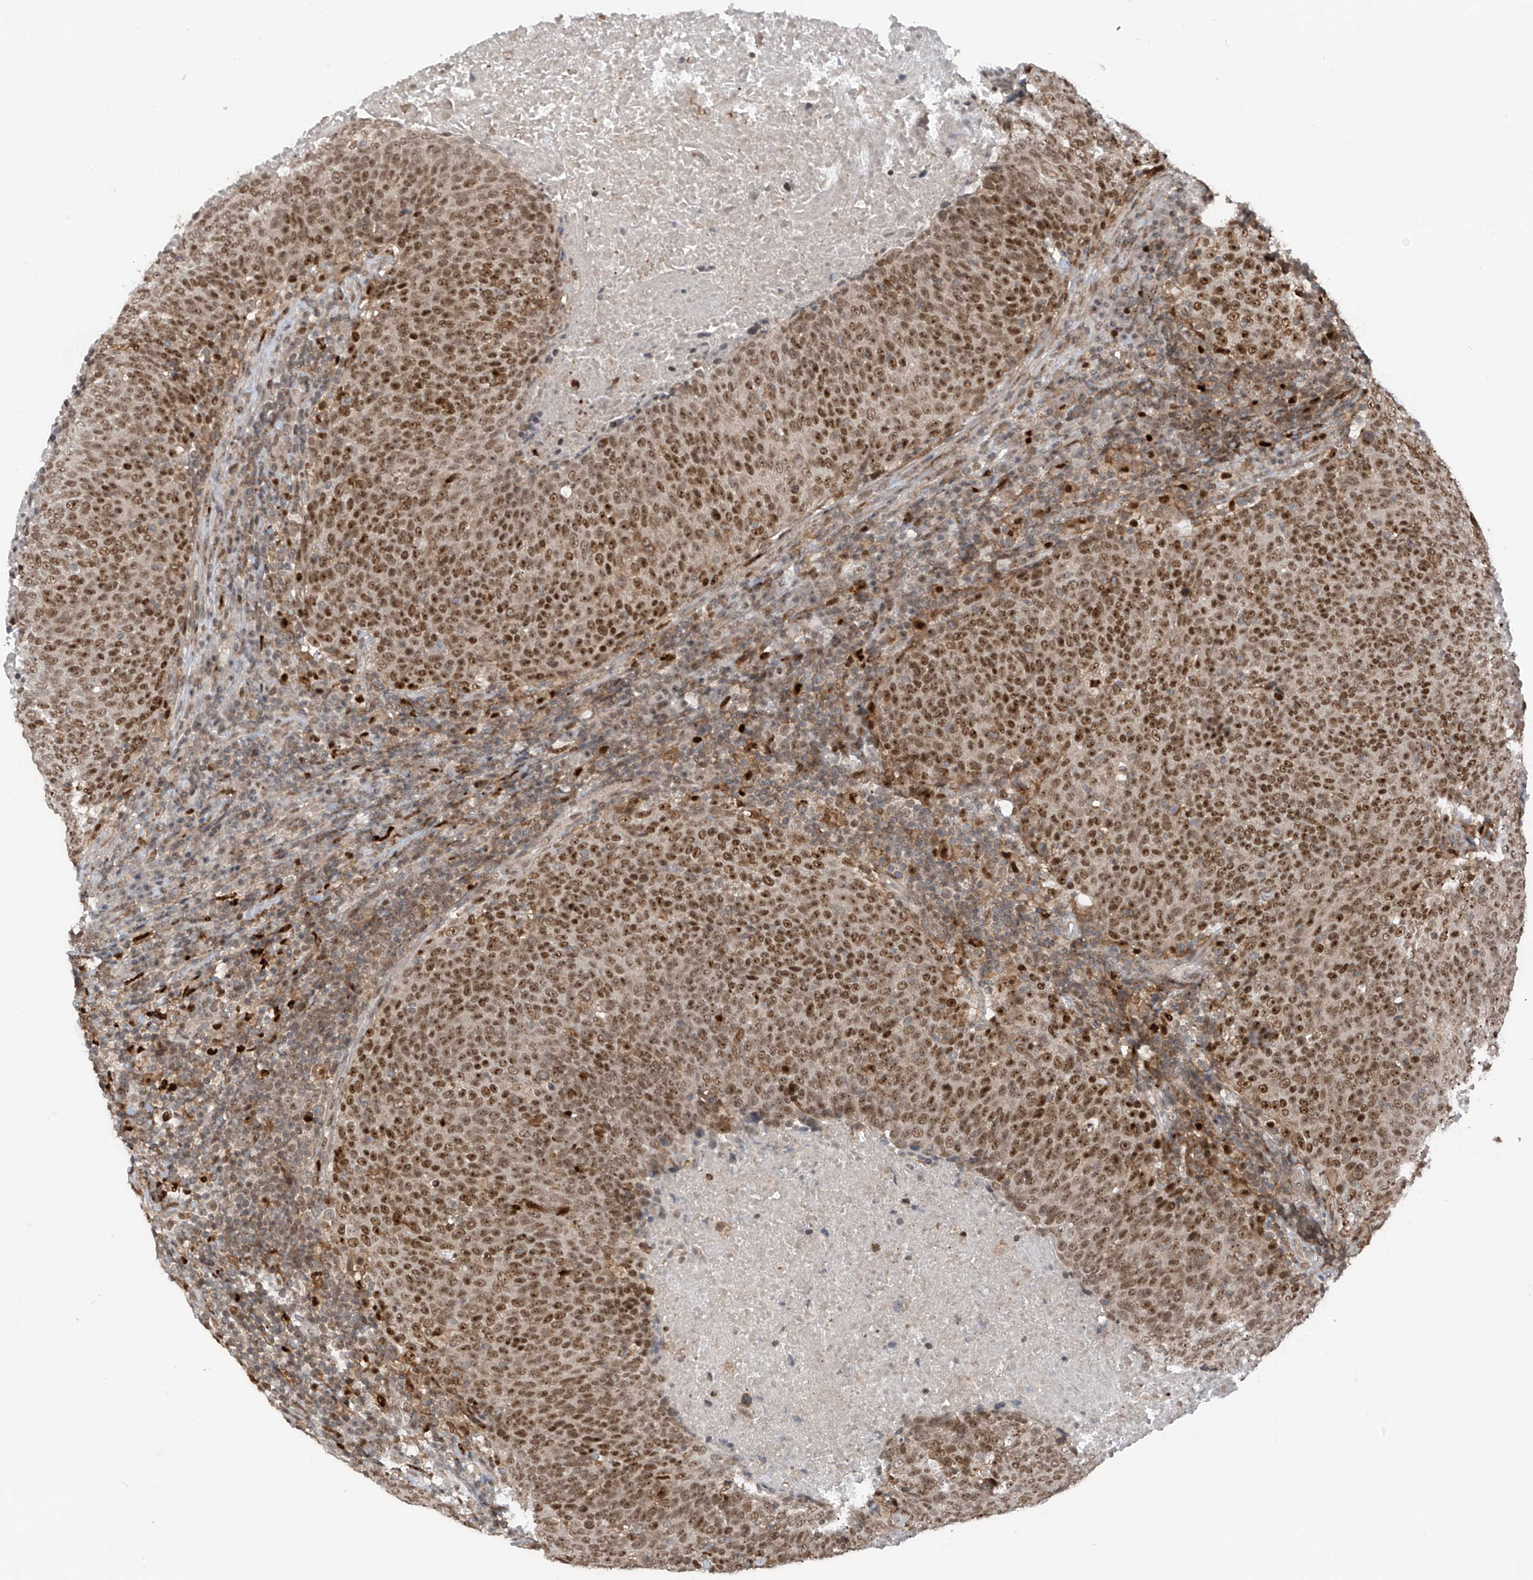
{"staining": {"intensity": "moderate", "quantity": ">75%", "location": "nuclear"}, "tissue": "head and neck cancer", "cell_type": "Tumor cells", "image_type": "cancer", "snomed": [{"axis": "morphology", "description": "Squamous cell carcinoma, NOS"}, {"axis": "morphology", "description": "Squamous cell carcinoma, metastatic, NOS"}, {"axis": "topography", "description": "Lymph node"}, {"axis": "topography", "description": "Head-Neck"}], "caption": "DAB immunohistochemical staining of human metastatic squamous cell carcinoma (head and neck) reveals moderate nuclear protein positivity in approximately >75% of tumor cells. The staining was performed using DAB (3,3'-diaminobenzidine) to visualize the protein expression in brown, while the nuclei were stained in blue with hematoxylin (Magnification: 20x).", "gene": "REPIN1", "patient": {"sex": "male", "age": 62}}